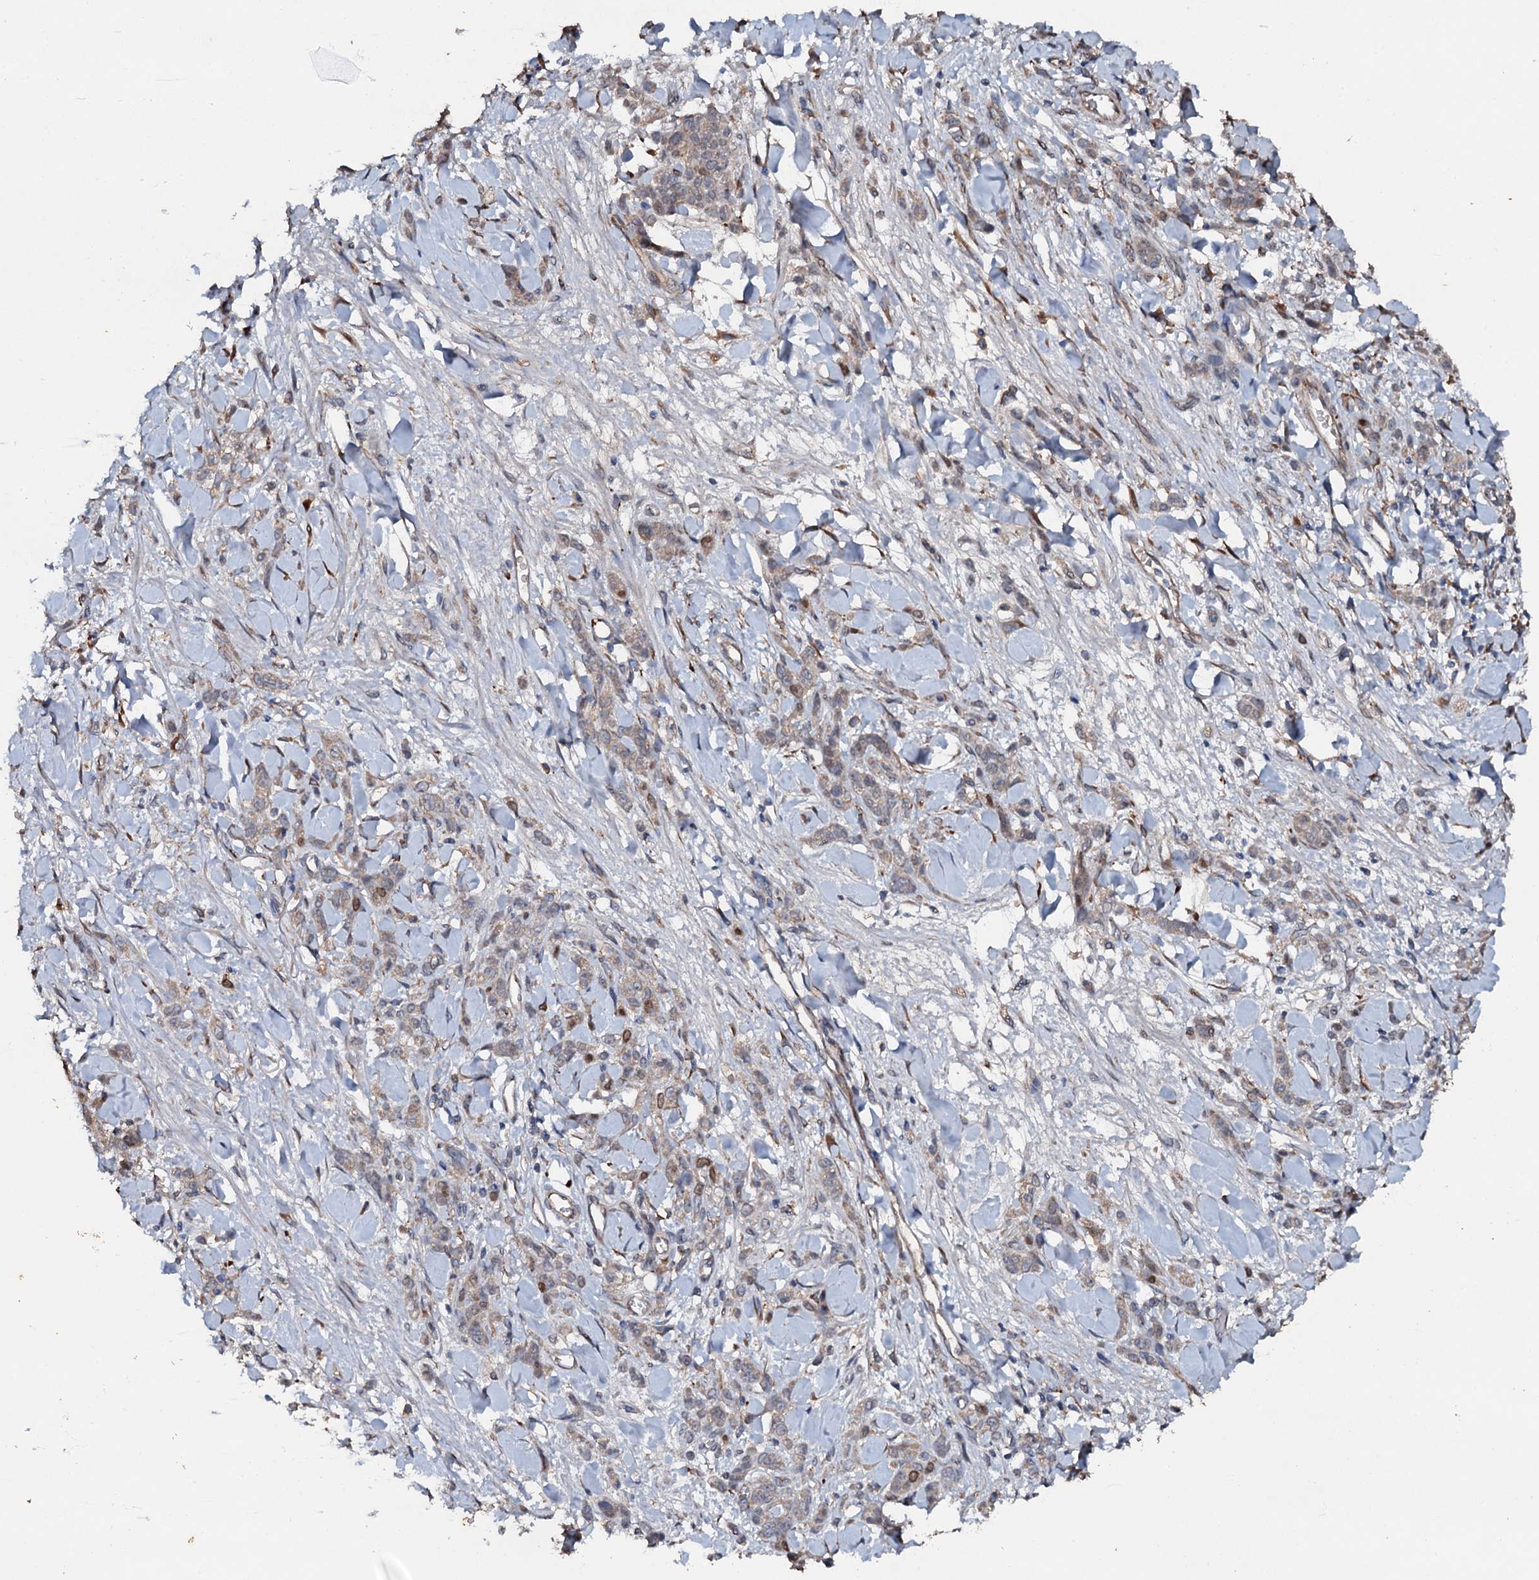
{"staining": {"intensity": "weak", "quantity": ">75%", "location": "cytoplasmic/membranous"}, "tissue": "stomach cancer", "cell_type": "Tumor cells", "image_type": "cancer", "snomed": [{"axis": "morphology", "description": "Normal tissue, NOS"}, {"axis": "morphology", "description": "Adenocarcinoma, NOS"}, {"axis": "topography", "description": "Stomach"}], "caption": "Immunohistochemical staining of human stomach adenocarcinoma exhibits low levels of weak cytoplasmic/membranous staining in about >75% of tumor cells.", "gene": "ADAMTS10", "patient": {"sex": "male", "age": 82}}